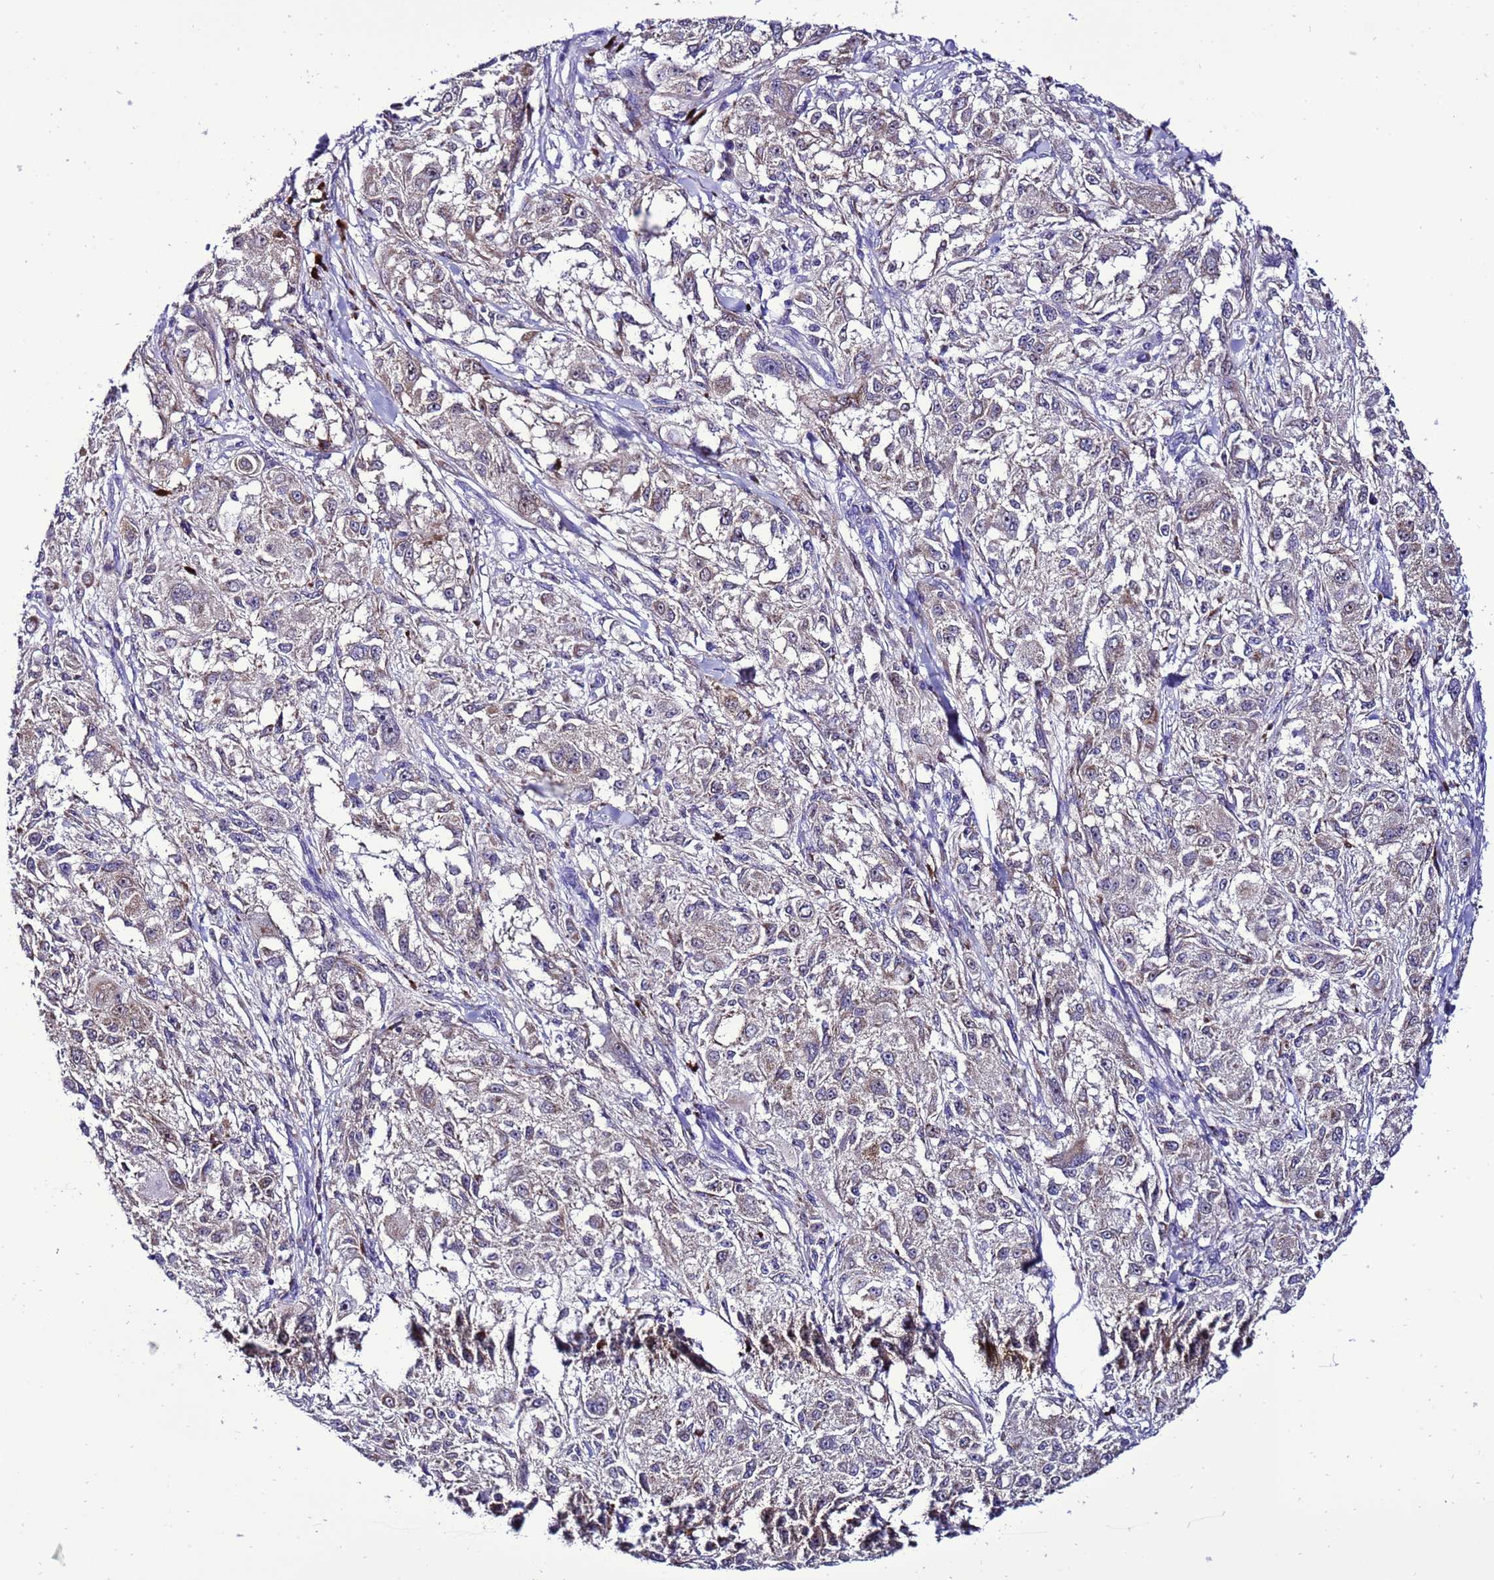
{"staining": {"intensity": "weak", "quantity": "<25%", "location": "cytoplasmic/membranous"}, "tissue": "melanoma", "cell_type": "Tumor cells", "image_type": "cancer", "snomed": [{"axis": "morphology", "description": "Necrosis, NOS"}, {"axis": "morphology", "description": "Malignant melanoma, NOS"}, {"axis": "topography", "description": "Skin"}], "caption": "DAB immunohistochemical staining of human melanoma demonstrates no significant expression in tumor cells. The staining is performed using DAB brown chromogen with nuclei counter-stained in using hematoxylin.", "gene": "DPH6", "patient": {"sex": "female", "age": 87}}